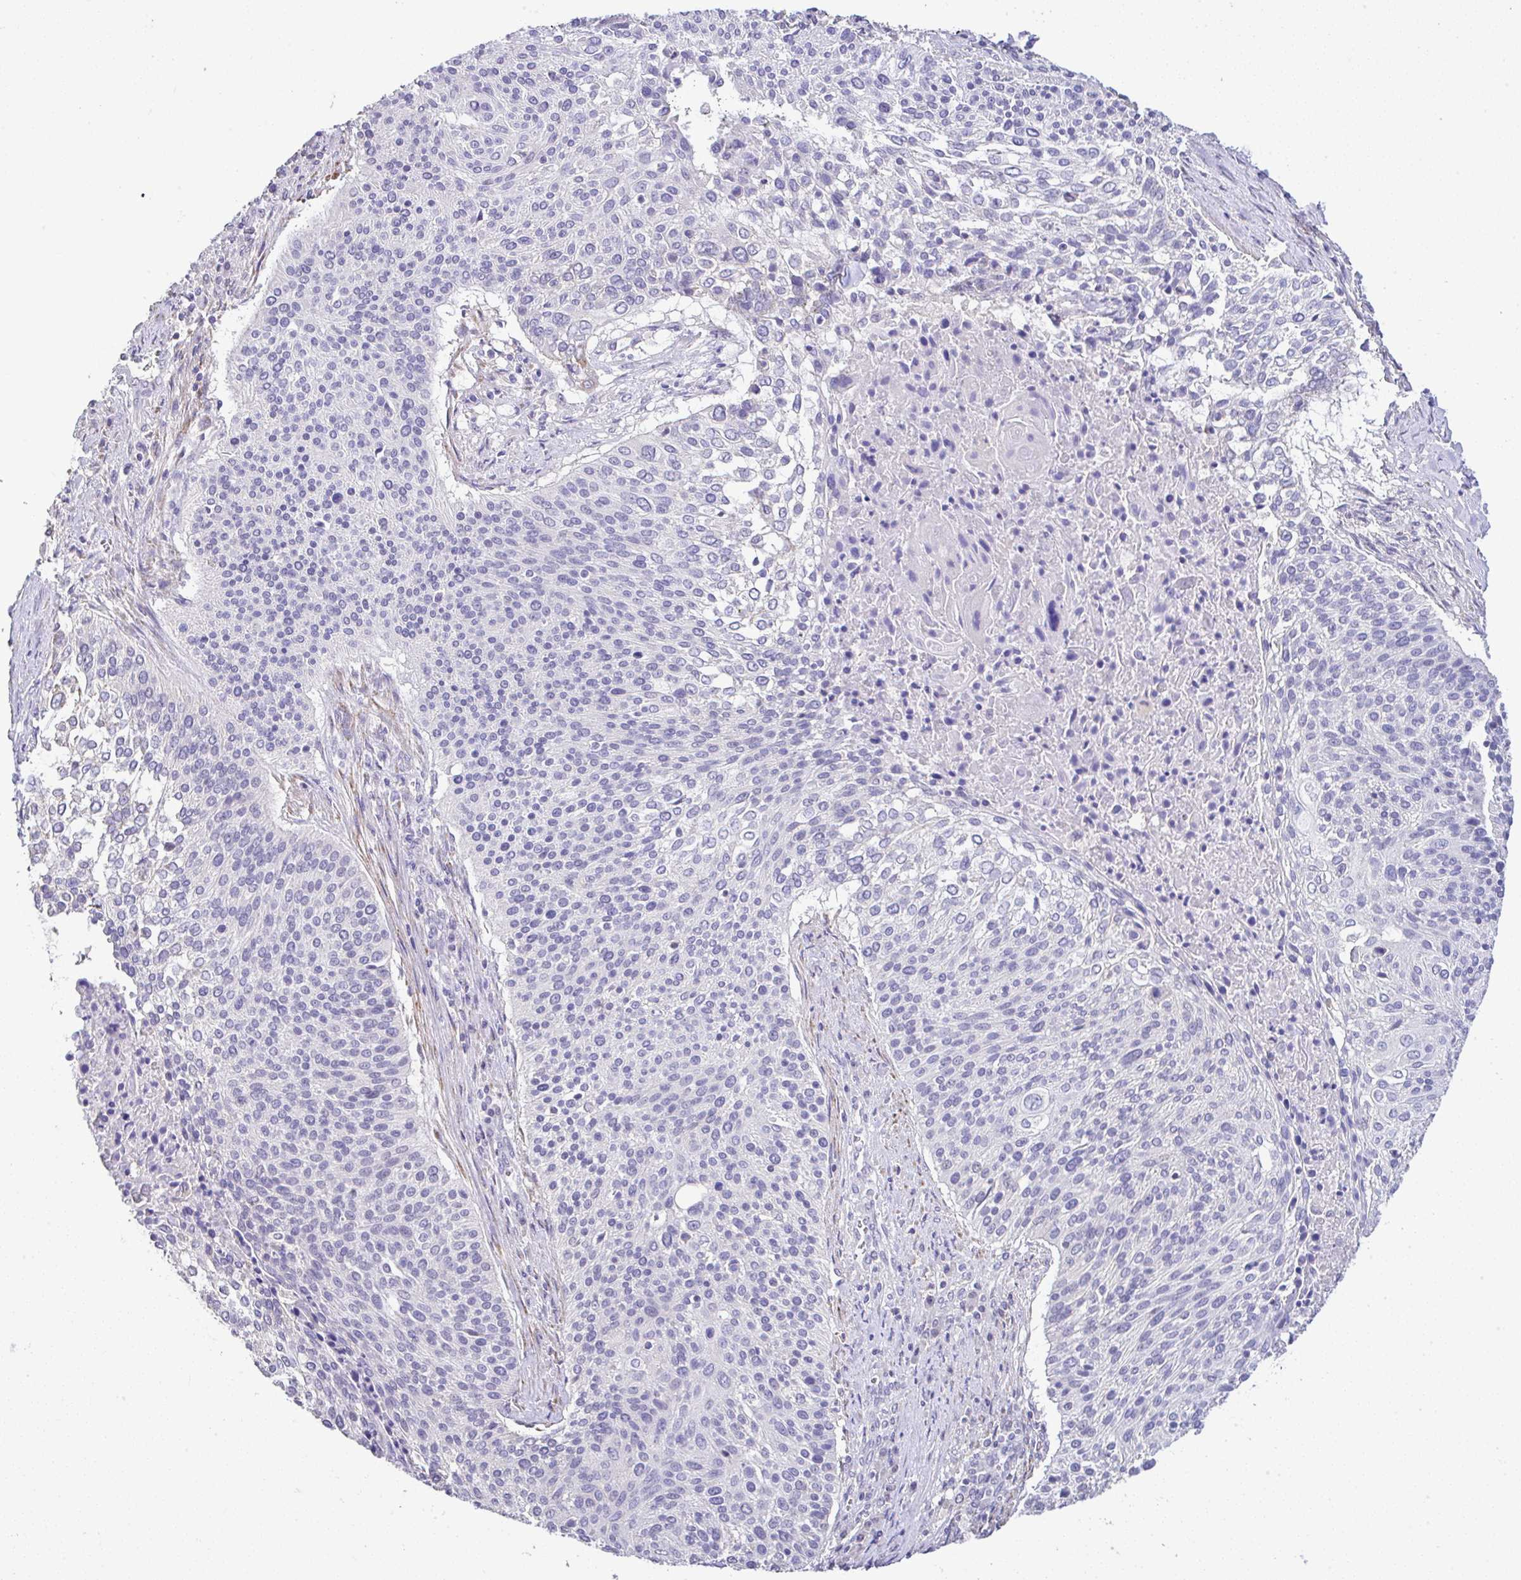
{"staining": {"intensity": "negative", "quantity": "none", "location": "none"}, "tissue": "cervical cancer", "cell_type": "Tumor cells", "image_type": "cancer", "snomed": [{"axis": "morphology", "description": "Squamous cell carcinoma, NOS"}, {"axis": "topography", "description": "Cervix"}], "caption": "Cervical squamous cell carcinoma was stained to show a protein in brown. There is no significant staining in tumor cells. (Stains: DAB (3,3'-diaminobenzidine) immunohistochemistry (IHC) with hematoxylin counter stain, Microscopy: brightfield microscopy at high magnification).", "gene": "CTU1", "patient": {"sex": "female", "age": 31}}